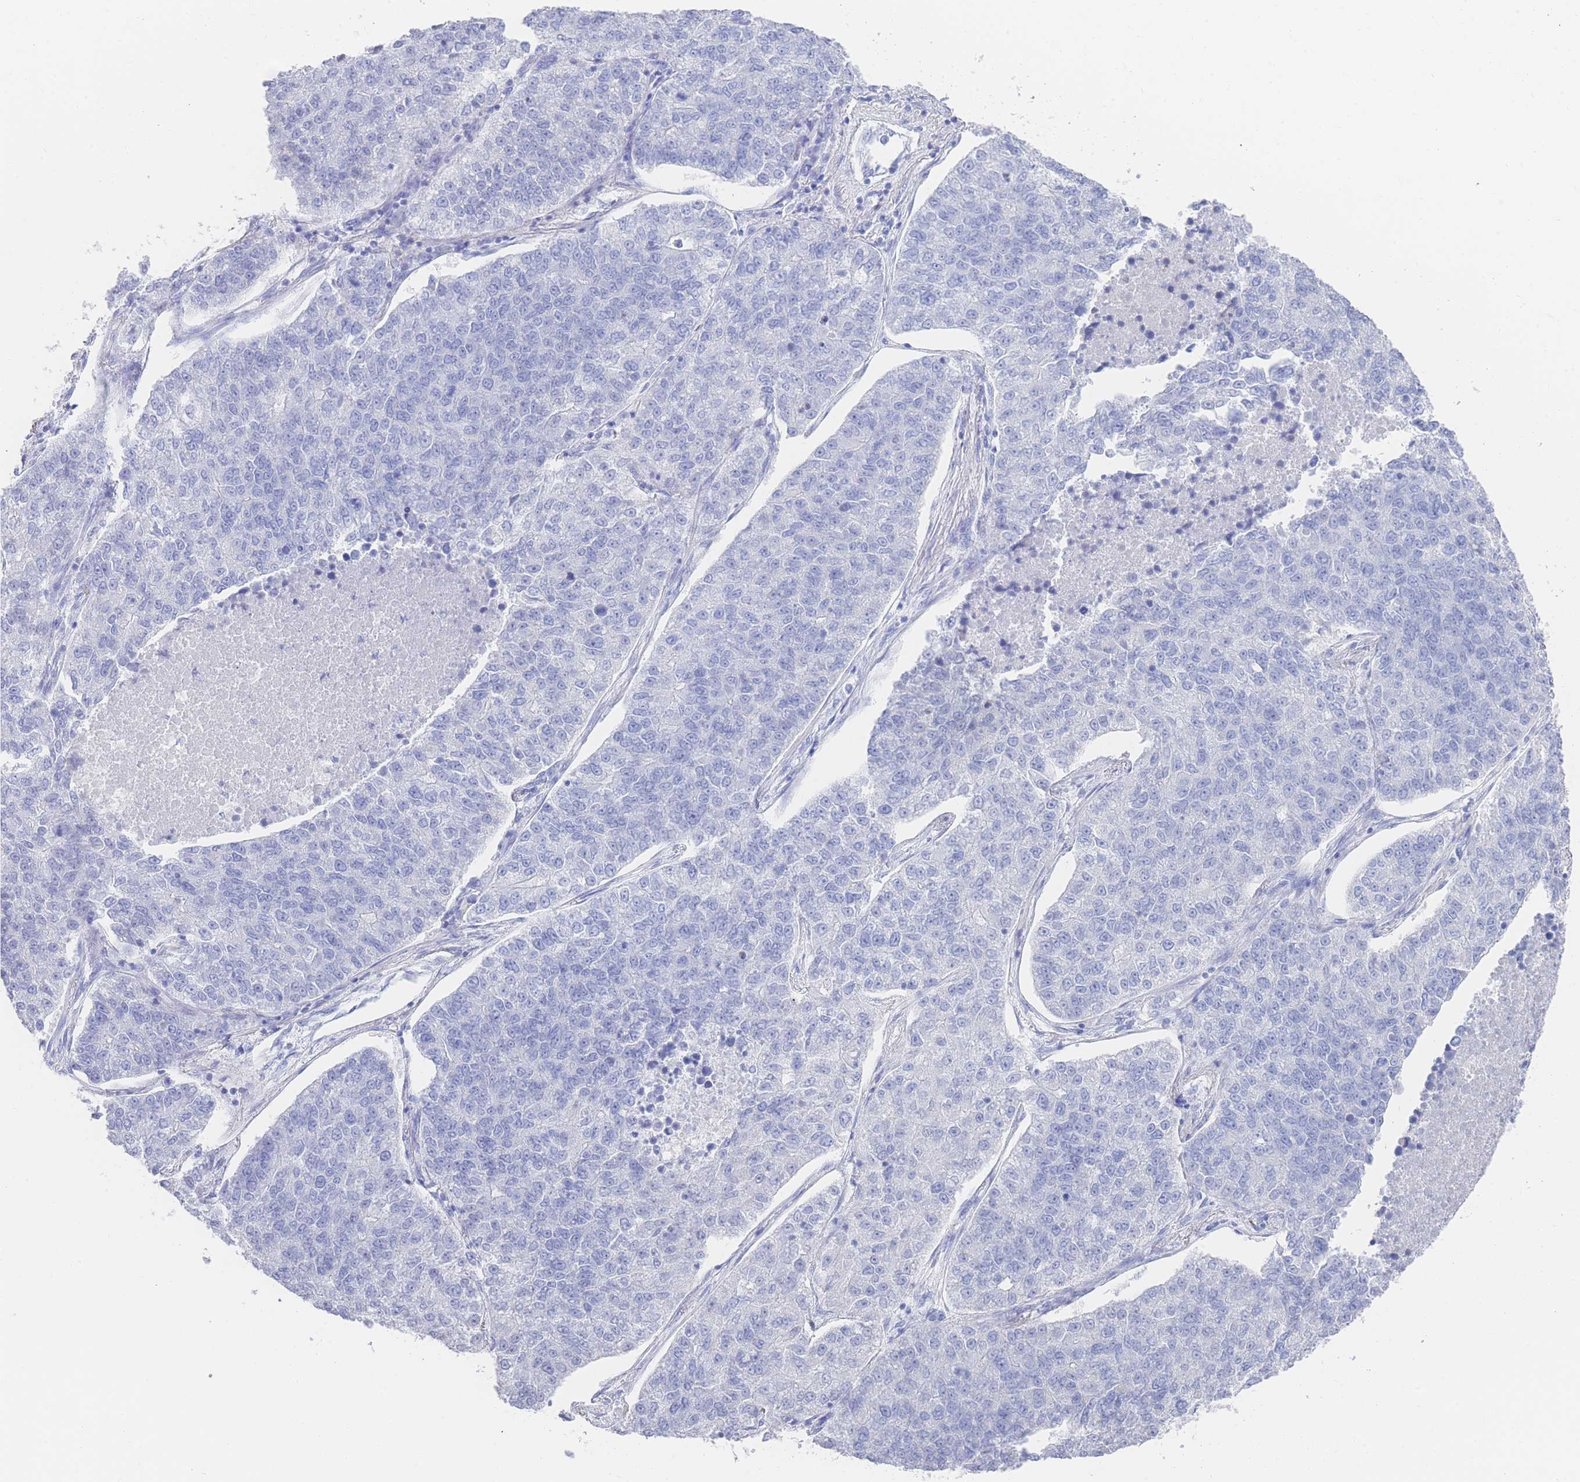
{"staining": {"intensity": "negative", "quantity": "none", "location": "none"}, "tissue": "lung cancer", "cell_type": "Tumor cells", "image_type": "cancer", "snomed": [{"axis": "morphology", "description": "Adenocarcinoma, NOS"}, {"axis": "topography", "description": "Lung"}], "caption": "This is a photomicrograph of immunohistochemistry staining of adenocarcinoma (lung), which shows no positivity in tumor cells.", "gene": "LRRC37A", "patient": {"sex": "male", "age": 49}}